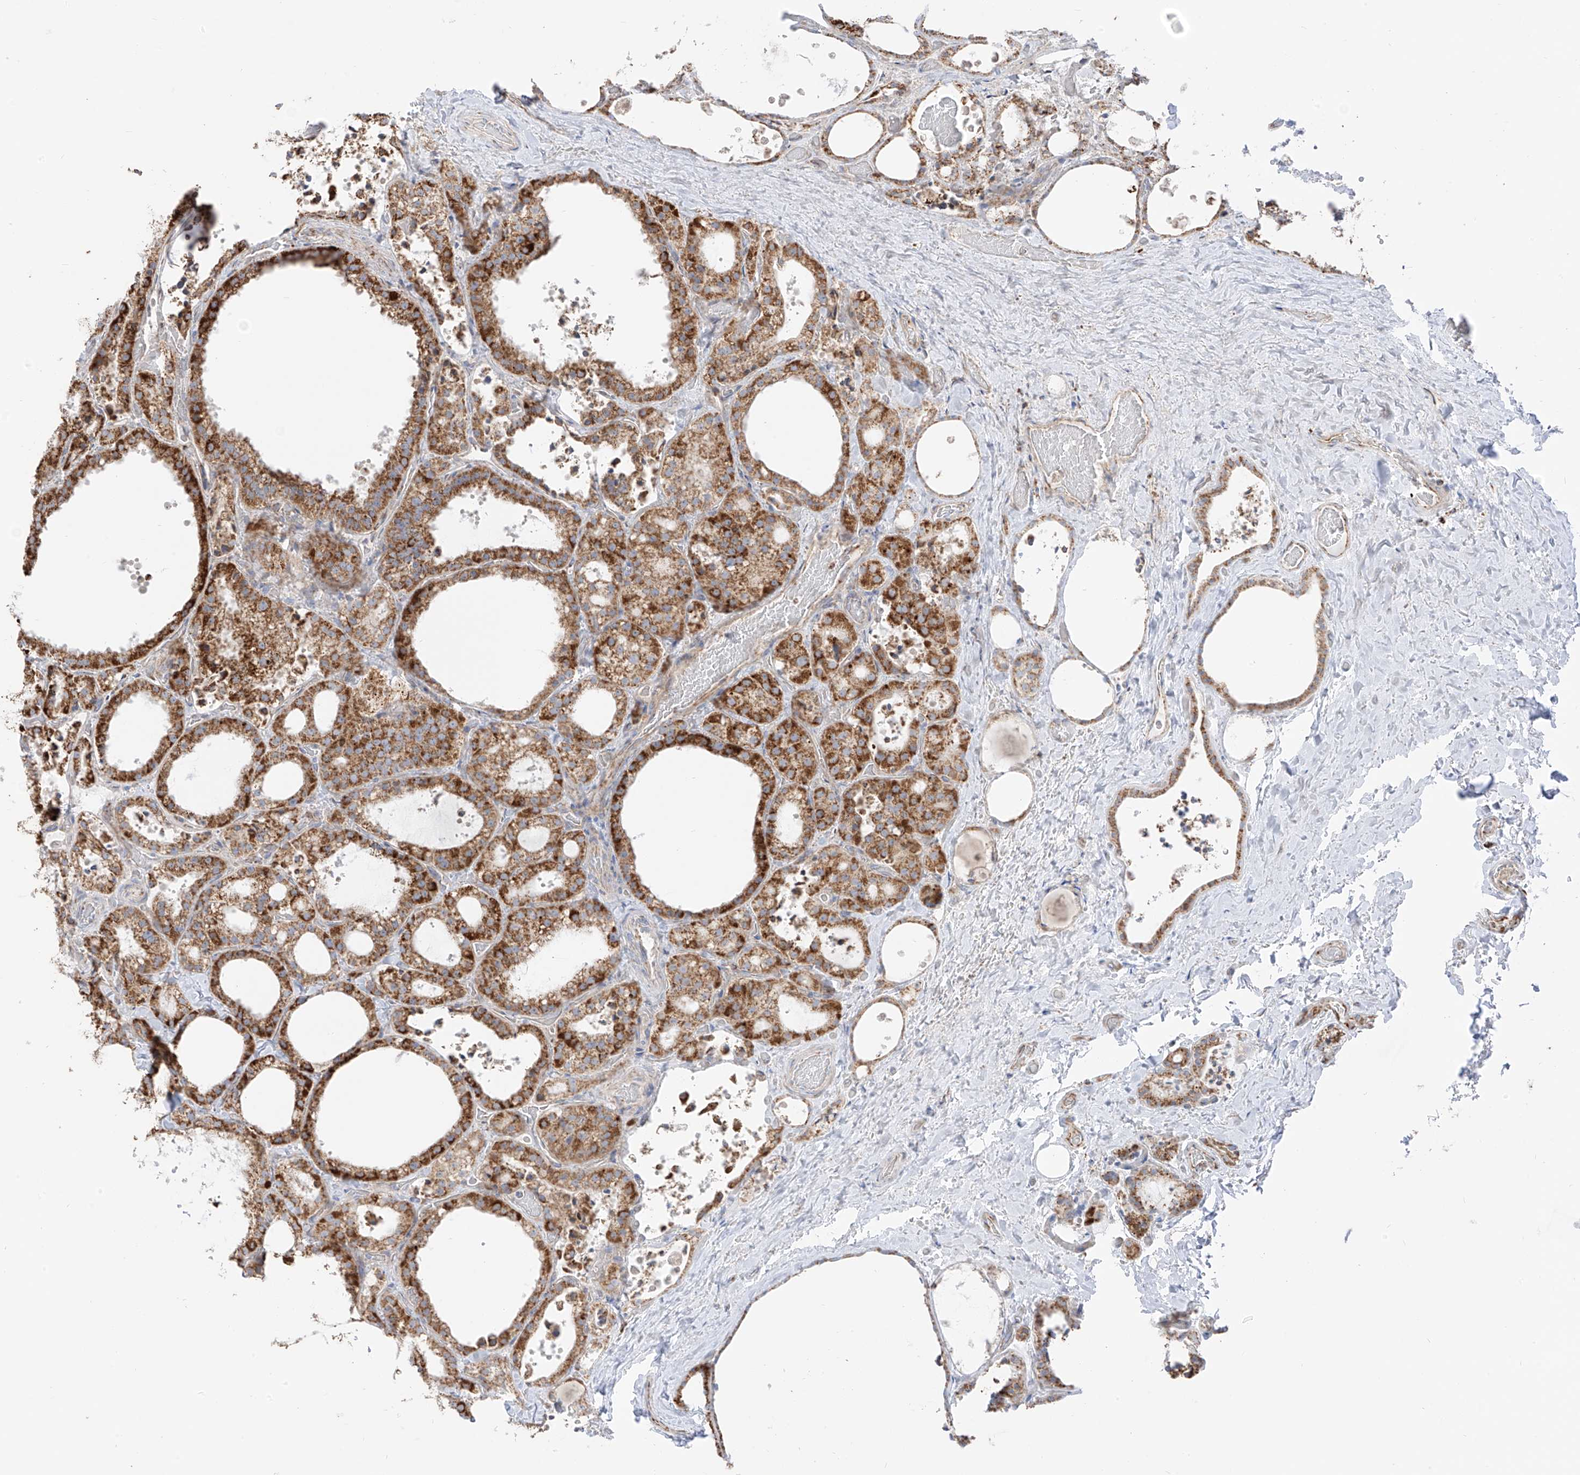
{"staining": {"intensity": "strong", "quantity": ">75%", "location": "cytoplasmic/membranous"}, "tissue": "thyroid cancer", "cell_type": "Tumor cells", "image_type": "cancer", "snomed": [{"axis": "morphology", "description": "Papillary adenocarcinoma, NOS"}, {"axis": "topography", "description": "Thyroid gland"}], "caption": "Thyroid cancer (papillary adenocarcinoma) was stained to show a protein in brown. There is high levels of strong cytoplasmic/membranous positivity in about >75% of tumor cells.", "gene": "ETHE1", "patient": {"sex": "male", "age": 77}}